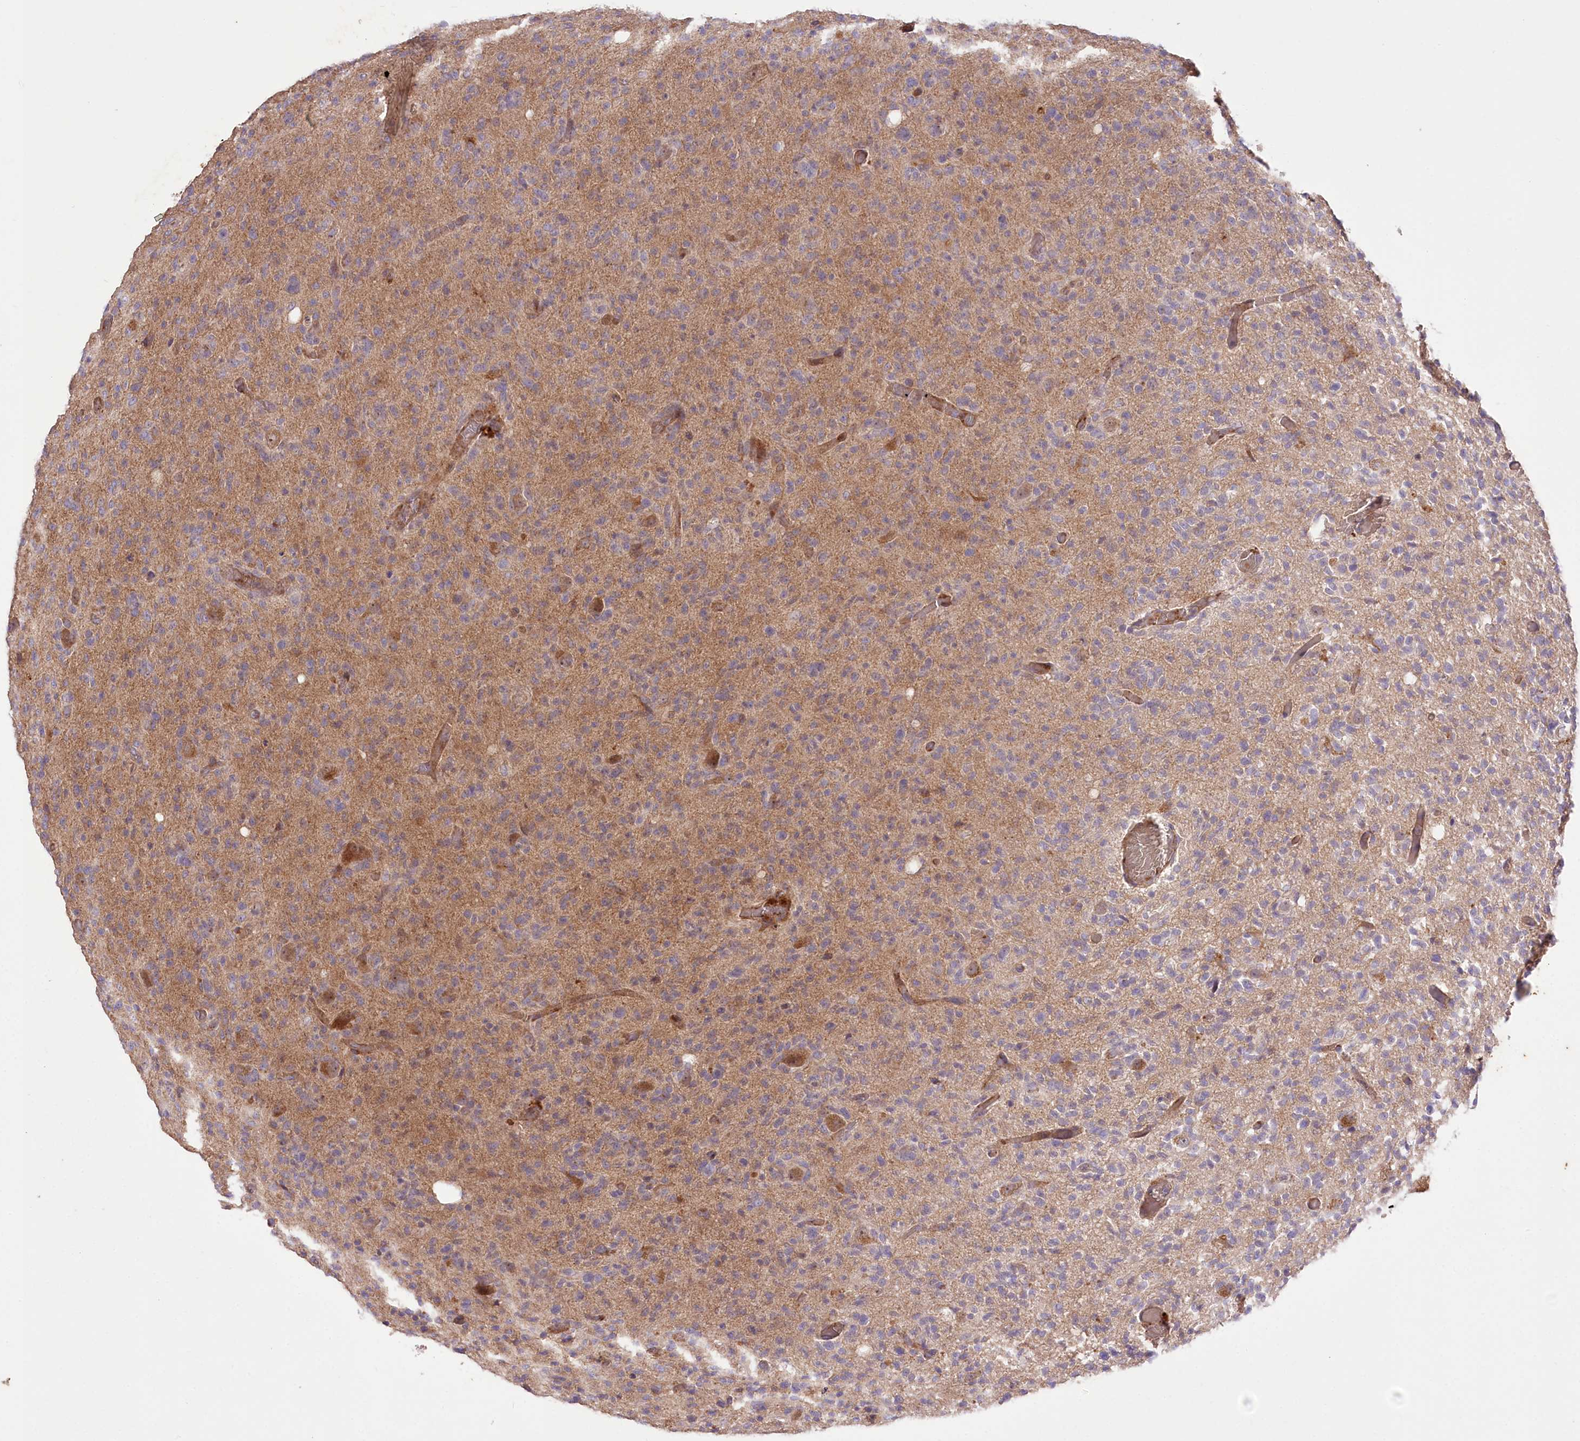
{"staining": {"intensity": "weak", "quantity": ">75%", "location": "cytoplasmic/membranous"}, "tissue": "glioma", "cell_type": "Tumor cells", "image_type": "cancer", "snomed": [{"axis": "morphology", "description": "Glioma, malignant, High grade"}, {"axis": "topography", "description": "Brain"}], "caption": "A histopathology image of human malignant glioma (high-grade) stained for a protein displays weak cytoplasmic/membranous brown staining in tumor cells.", "gene": "TRUB1", "patient": {"sex": "female", "age": 57}}